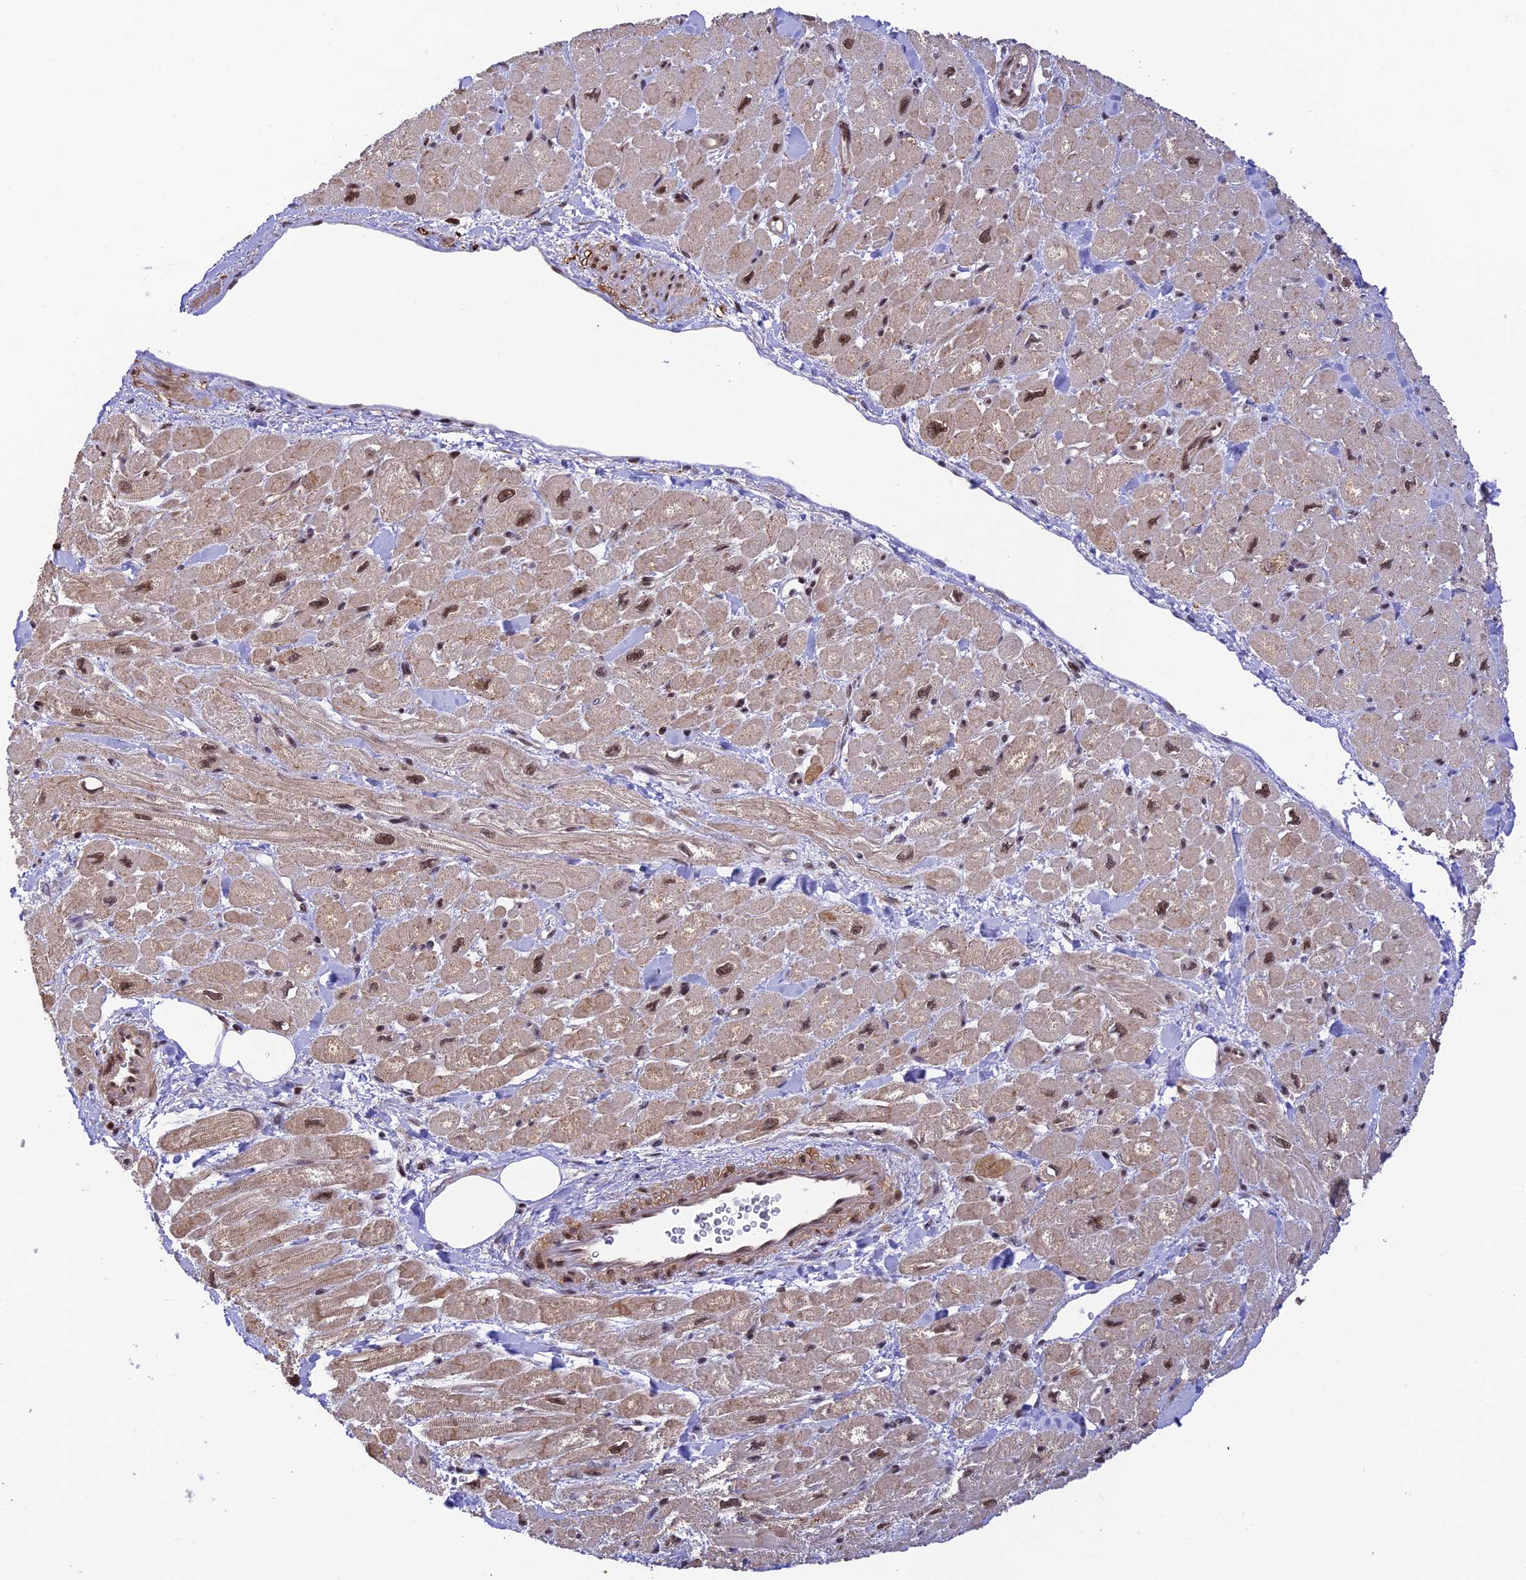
{"staining": {"intensity": "moderate", "quantity": "25%-75%", "location": "nuclear"}, "tissue": "heart muscle", "cell_type": "Cardiomyocytes", "image_type": "normal", "snomed": [{"axis": "morphology", "description": "Normal tissue, NOS"}, {"axis": "topography", "description": "Heart"}], "caption": "A brown stain highlights moderate nuclear positivity of a protein in cardiomyocytes of benign heart muscle. The staining is performed using DAB (3,3'-diaminobenzidine) brown chromogen to label protein expression. The nuclei are counter-stained blue using hematoxylin.", "gene": "THAP11", "patient": {"sex": "male", "age": 65}}